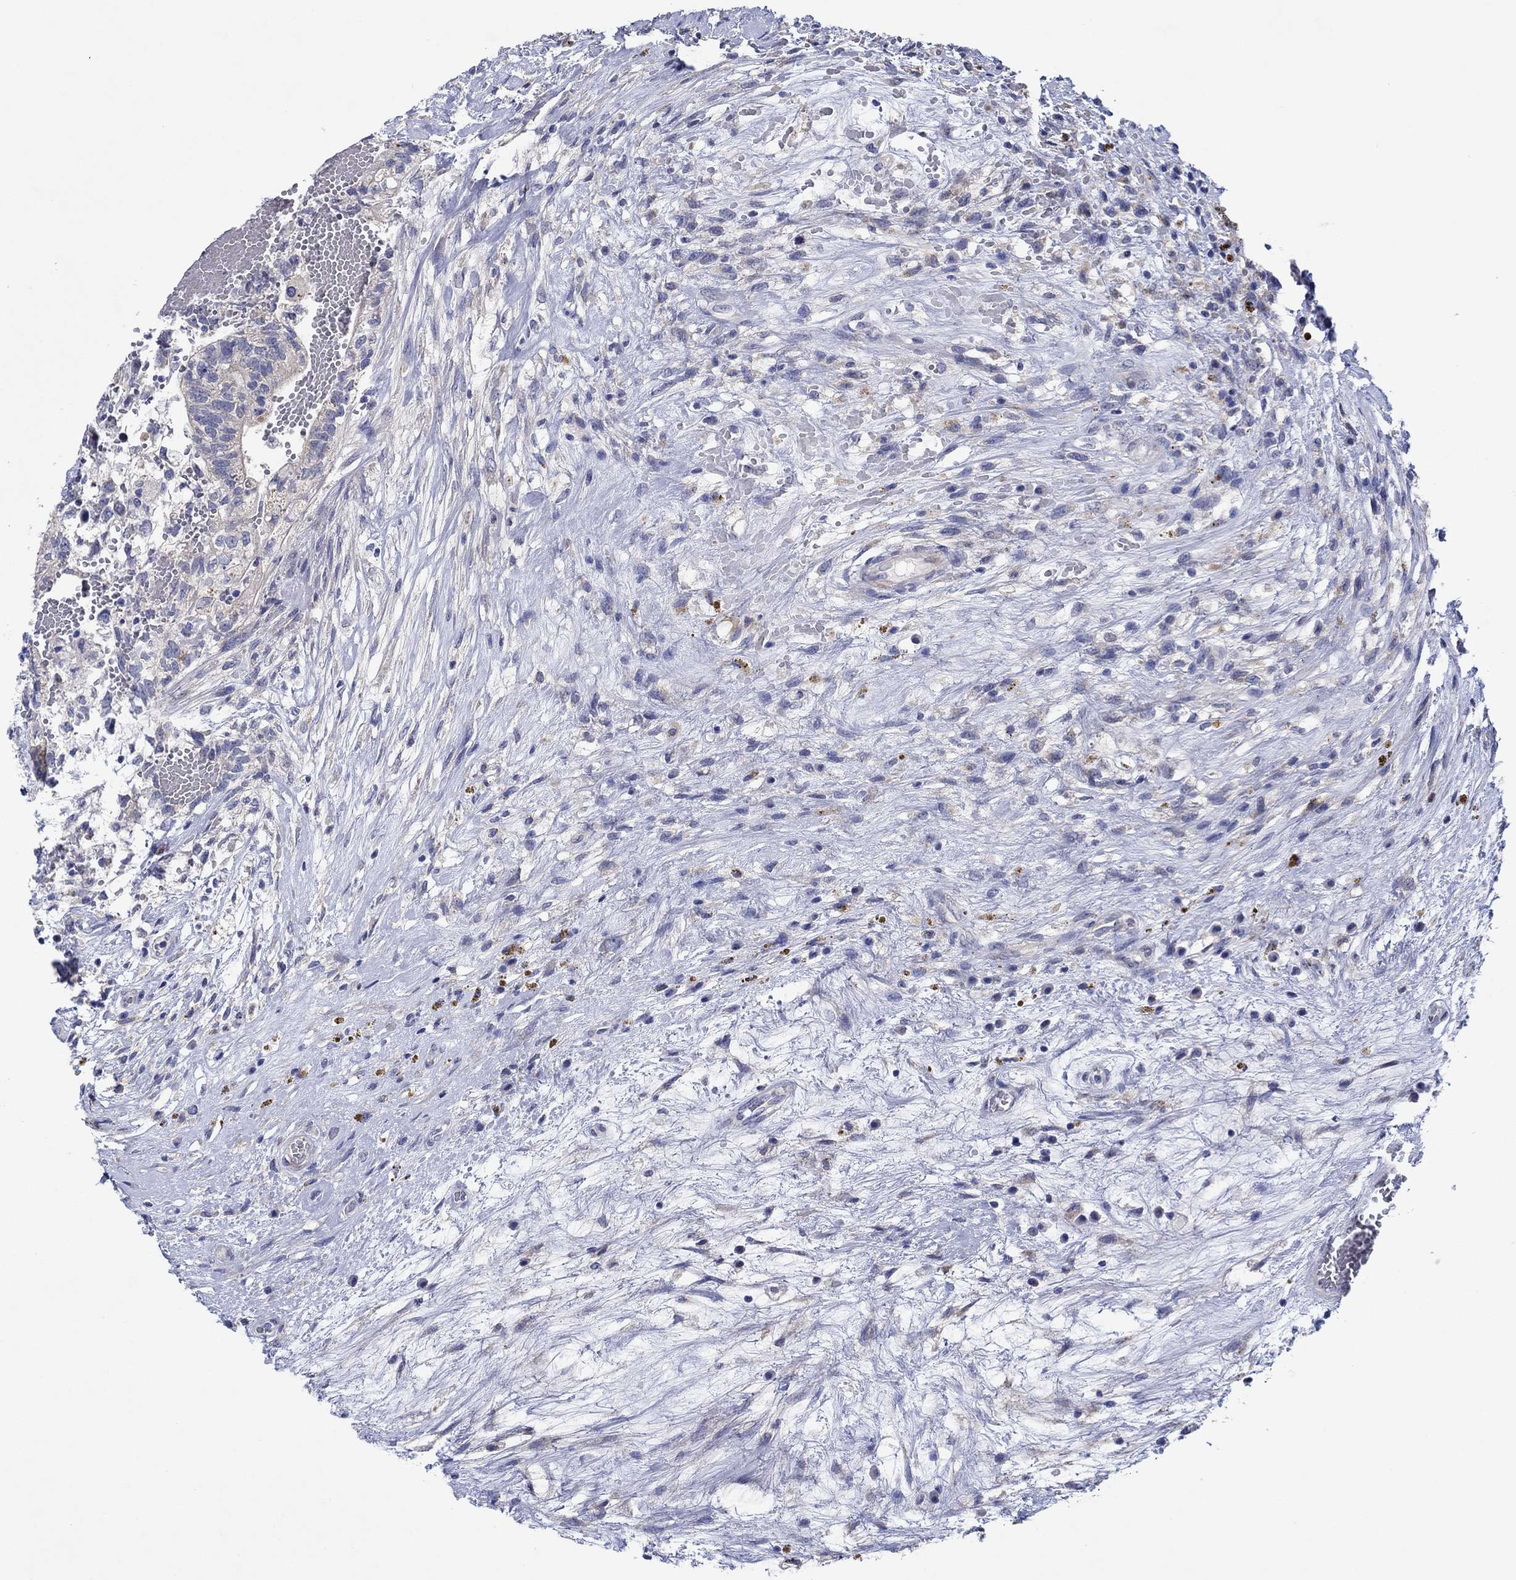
{"staining": {"intensity": "weak", "quantity": "<25%", "location": "cytoplasmic/membranous"}, "tissue": "testis cancer", "cell_type": "Tumor cells", "image_type": "cancer", "snomed": [{"axis": "morphology", "description": "Normal tissue, NOS"}, {"axis": "morphology", "description": "Carcinoma, Embryonal, NOS"}, {"axis": "topography", "description": "Testis"}, {"axis": "topography", "description": "Epididymis"}], "caption": "Testis cancer (embryonal carcinoma) stained for a protein using immunohistochemistry (IHC) exhibits no positivity tumor cells.", "gene": "HDC", "patient": {"sex": "male", "age": 32}}